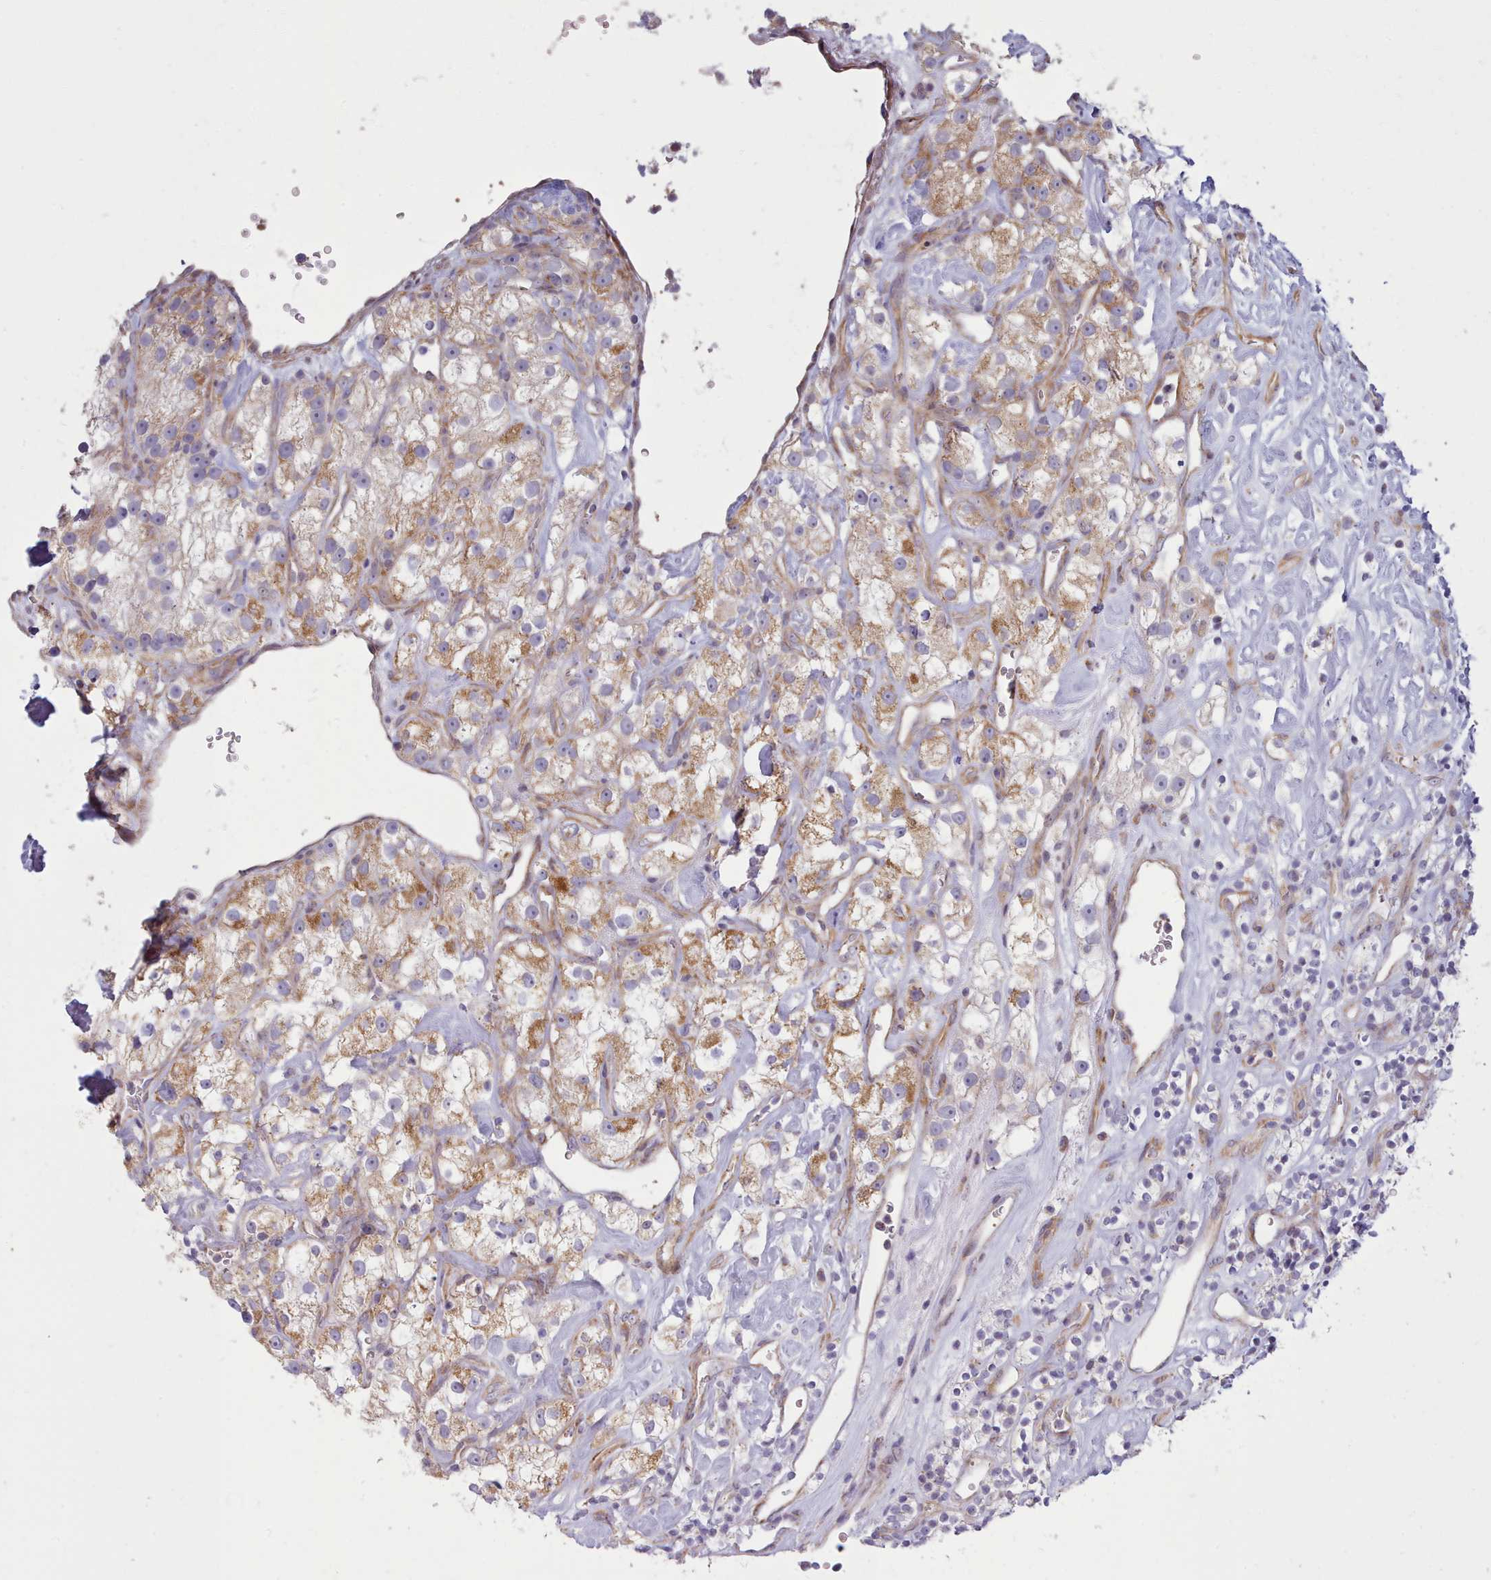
{"staining": {"intensity": "moderate", "quantity": ">75%", "location": "cytoplasmic/membranous"}, "tissue": "renal cancer", "cell_type": "Tumor cells", "image_type": "cancer", "snomed": [{"axis": "morphology", "description": "Adenocarcinoma, NOS"}, {"axis": "topography", "description": "Kidney"}], "caption": "Moderate cytoplasmic/membranous expression for a protein is present in approximately >75% of tumor cells of renal cancer (adenocarcinoma) using IHC.", "gene": "MRPL21", "patient": {"sex": "male", "age": 77}}